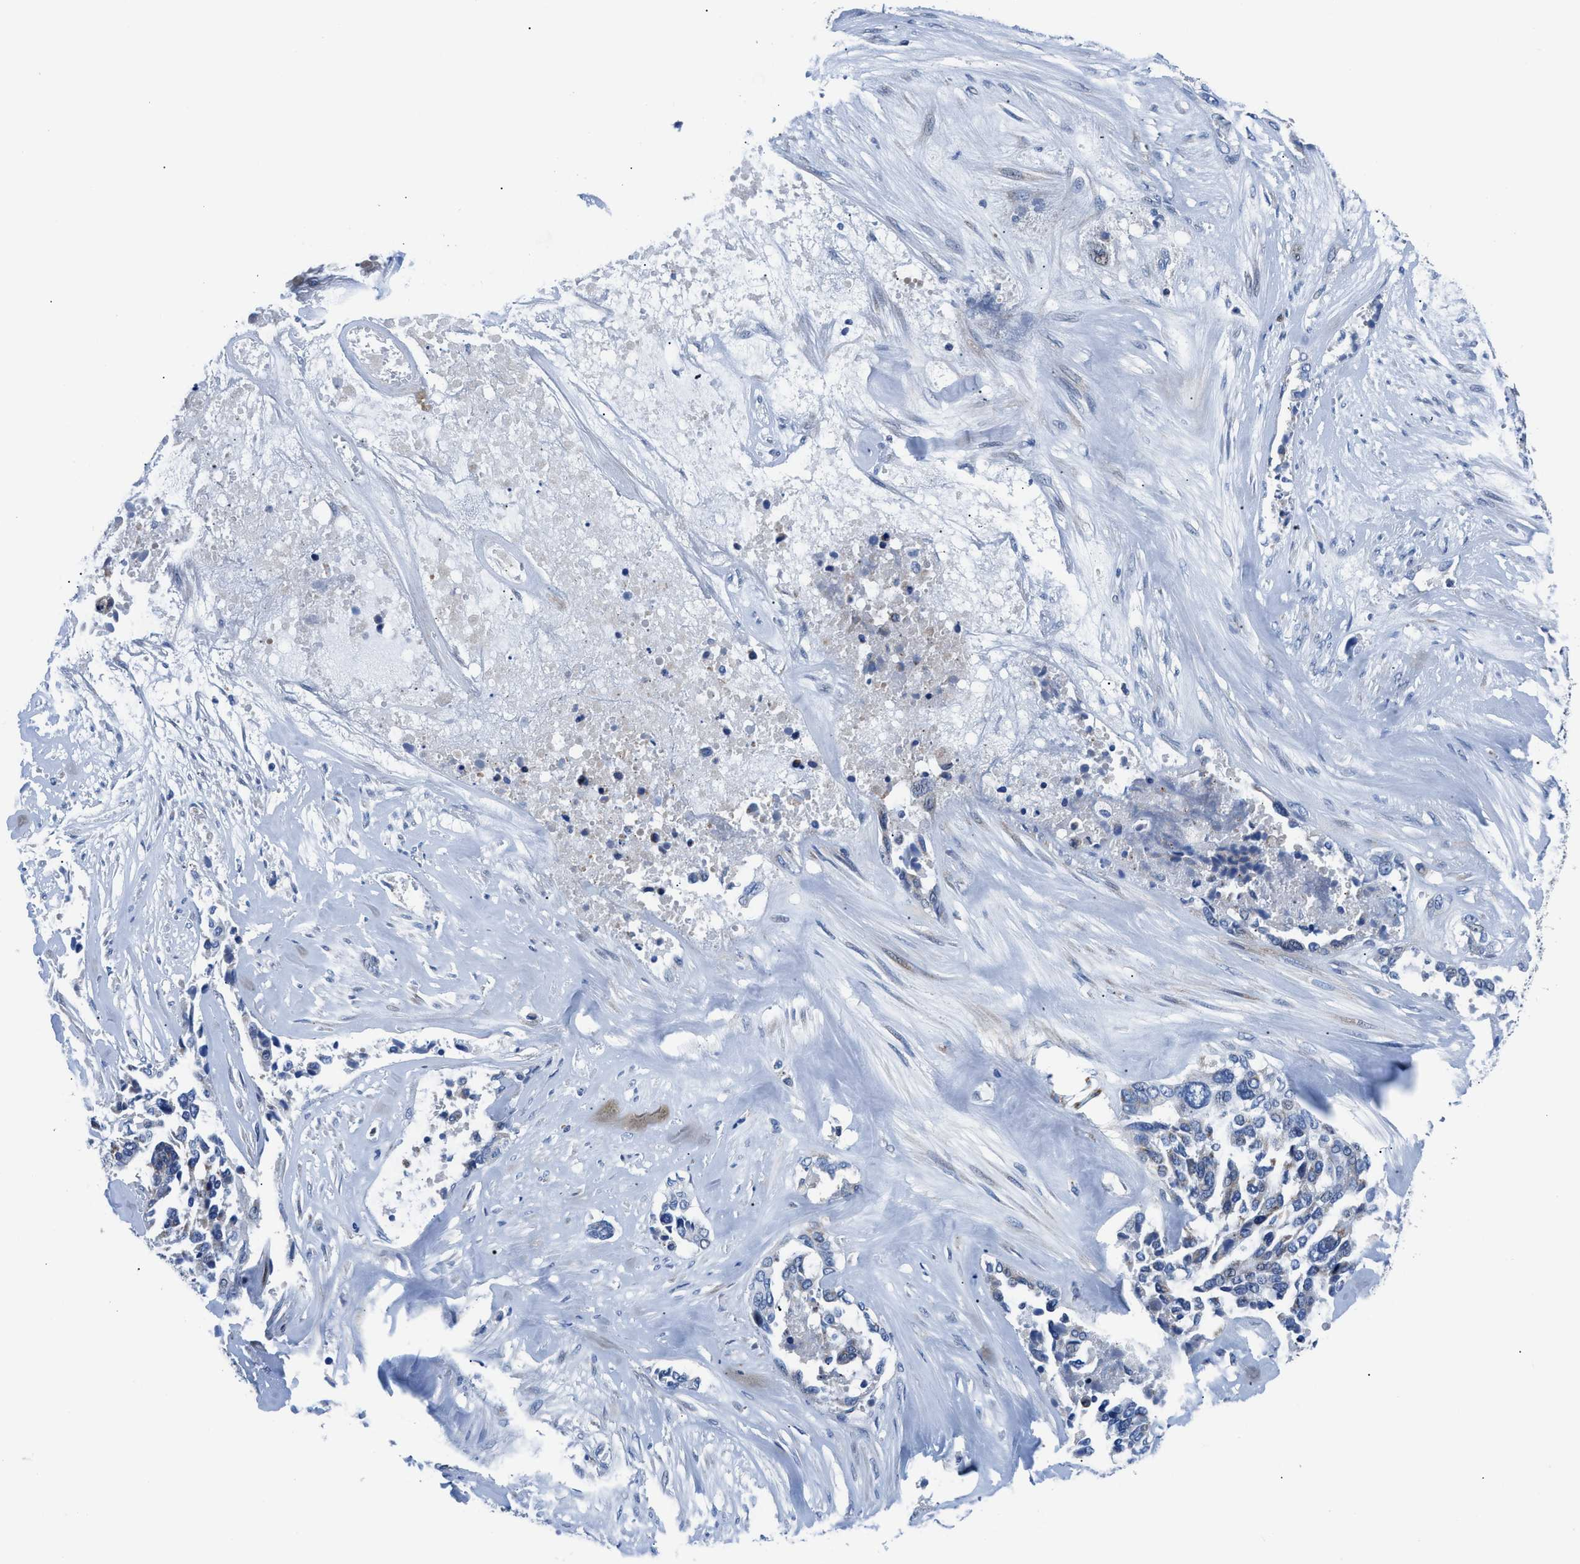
{"staining": {"intensity": "negative", "quantity": "none", "location": "none"}, "tissue": "ovarian cancer", "cell_type": "Tumor cells", "image_type": "cancer", "snomed": [{"axis": "morphology", "description": "Cystadenocarcinoma, serous, NOS"}, {"axis": "topography", "description": "Ovary"}], "caption": "The image exhibits no significant expression in tumor cells of serous cystadenocarcinoma (ovarian). The staining is performed using DAB (3,3'-diaminobenzidine) brown chromogen with nuclei counter-stained in using hematoxylin.", "gene": "LMO2", "patient": {"sex": "female", "age": 44}}